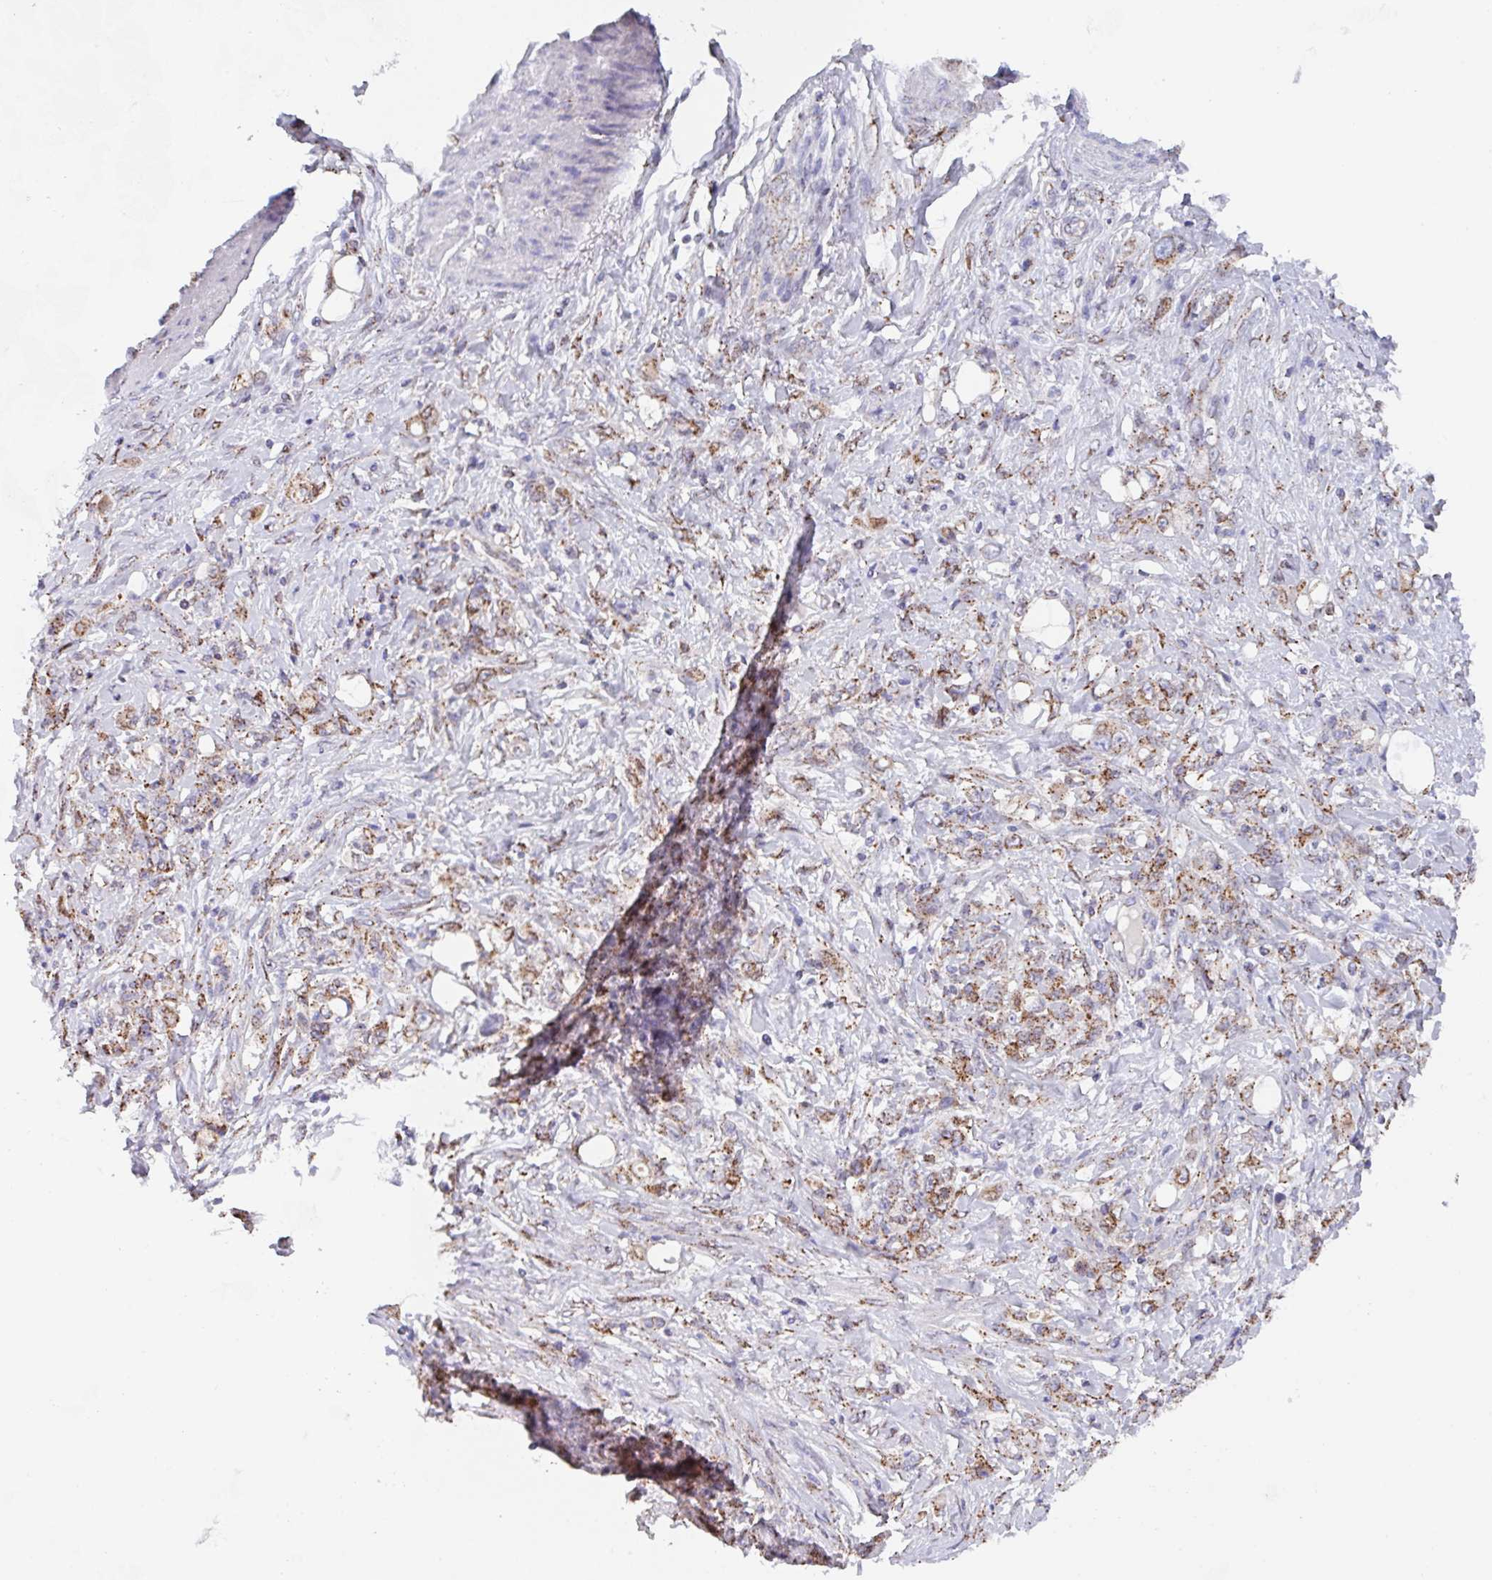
{"staining": {"intensity": "moderate", "quantity": ">75%", "location": "cytoplasmic/membranous"}, "tissue": "stomach cancer", "cell_type": "Tumor cells", "image_type": "cancer", "snomed": [{"axis": "morphology", "description": "Adenocarcinoma, NOS"}, {"axis": "topography", "description": "Stomach"}], "caption": "This micrograph shows adenocarcinoma (stomach) stained with IHC to label a protein in brown. The cytoplasmic/membranous of tumor cells show moderate positivity for the protein. Nuclei are counter-stained blue.", "gene": "PROSER3", "patient": {"sex": "female", "age": 79}}